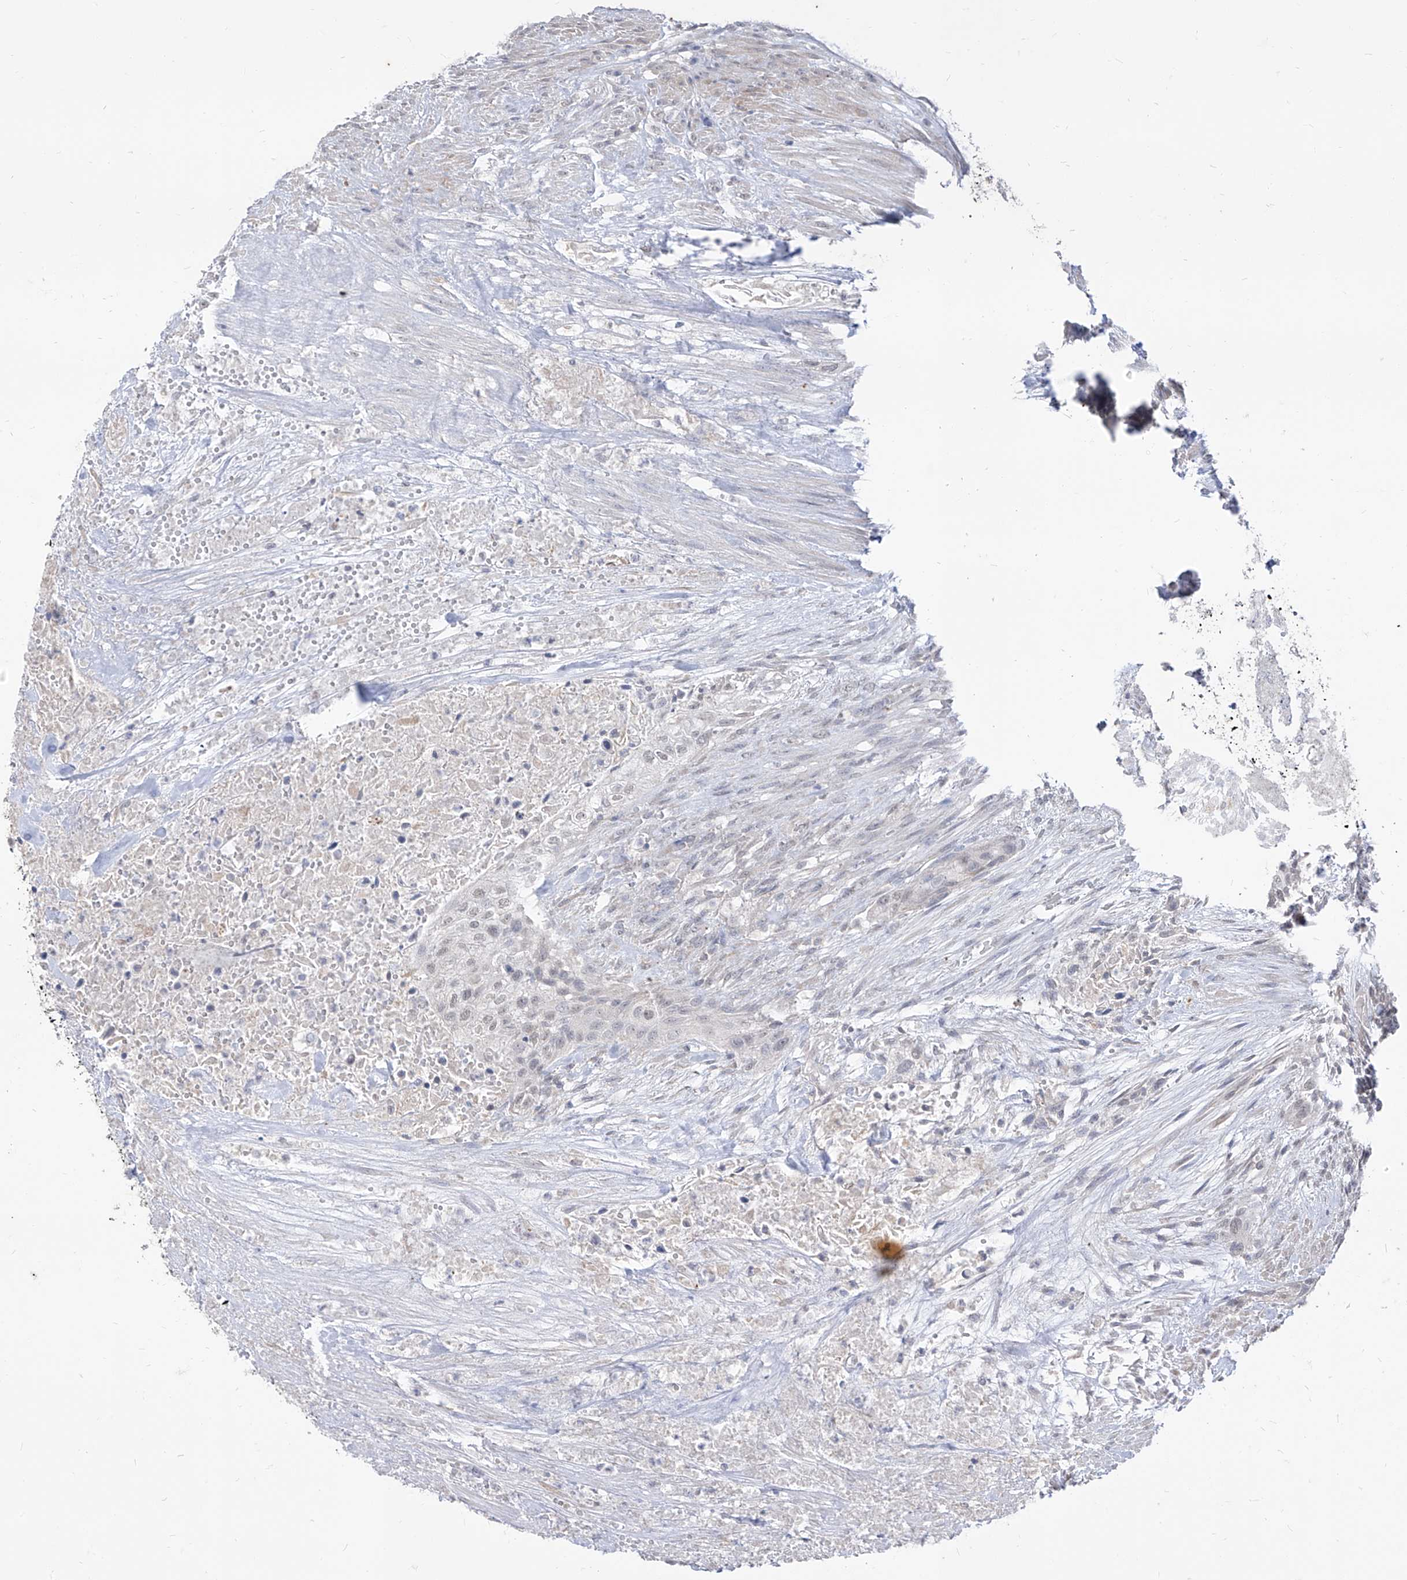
{"staining": {"intensity": "weak", "quantity": "<25%", "location": "nuclear"}, "tissue": "urothelial cancer", "cell_type": "Tumor cells", "image_type": "cancer", "snomed": [{"axis": "morphology", "description": "Urothelial carcinoma, High grade"}, {"axis": "topography", "description": "Urinary bladder"}], "caption": "IHC micrograph of neoplastic tissue: urothelial cancer stained with DAB (3,3'-diaminobenzidine) demonstrates no significant protein staining in tumor cells.", "gene": "PHF20L1", "patient": {"sex": "male", "age": 35}}